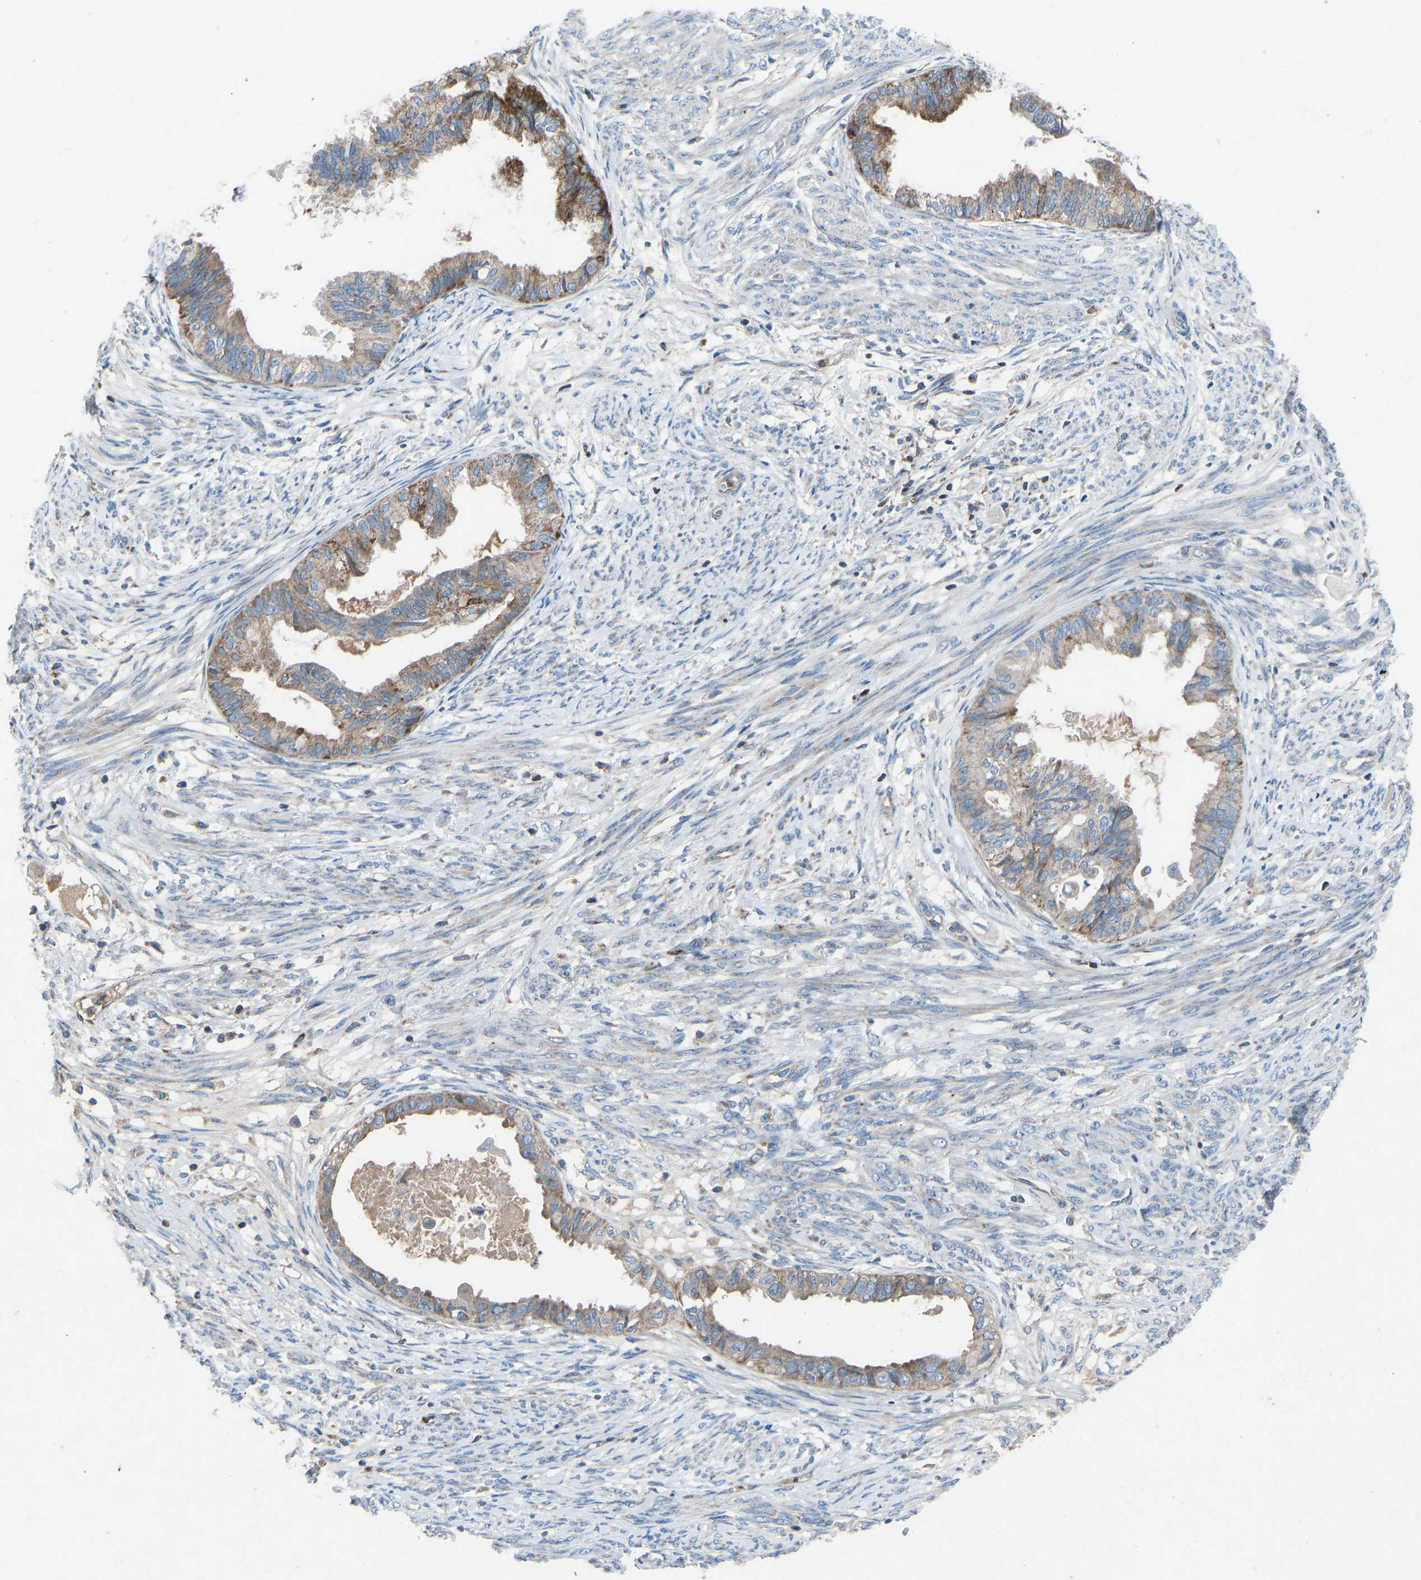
{"staining": {"intensity": "moderate", "quantity": "25%-75%", "location": "cytoplasmic/membranous"}, "tissue": "cervical cancer", "cell_type": "Tumor cells", "image_type": "cancer", "snomed": [{"axis": "morphology", "description": "Normal tissue, NOS"}, {"axis": "morphology", "description": "Adenocarcinoma, NOS"}, {"axis": "topography", "description": "Cervix"}, {"axis": "topography", "description": "Endometrium"}], "caption": "Protein staining reveals moderate cytoplasmic/membranous positivity in about 25%-75% of tumor cells in cervical cancer. (DAB (3,3'-diaminobenzidine) IHC with brightfield microscopy, high magnification).", "gene": "GRK6", "patient": {"sex": "female", "age": 86}}